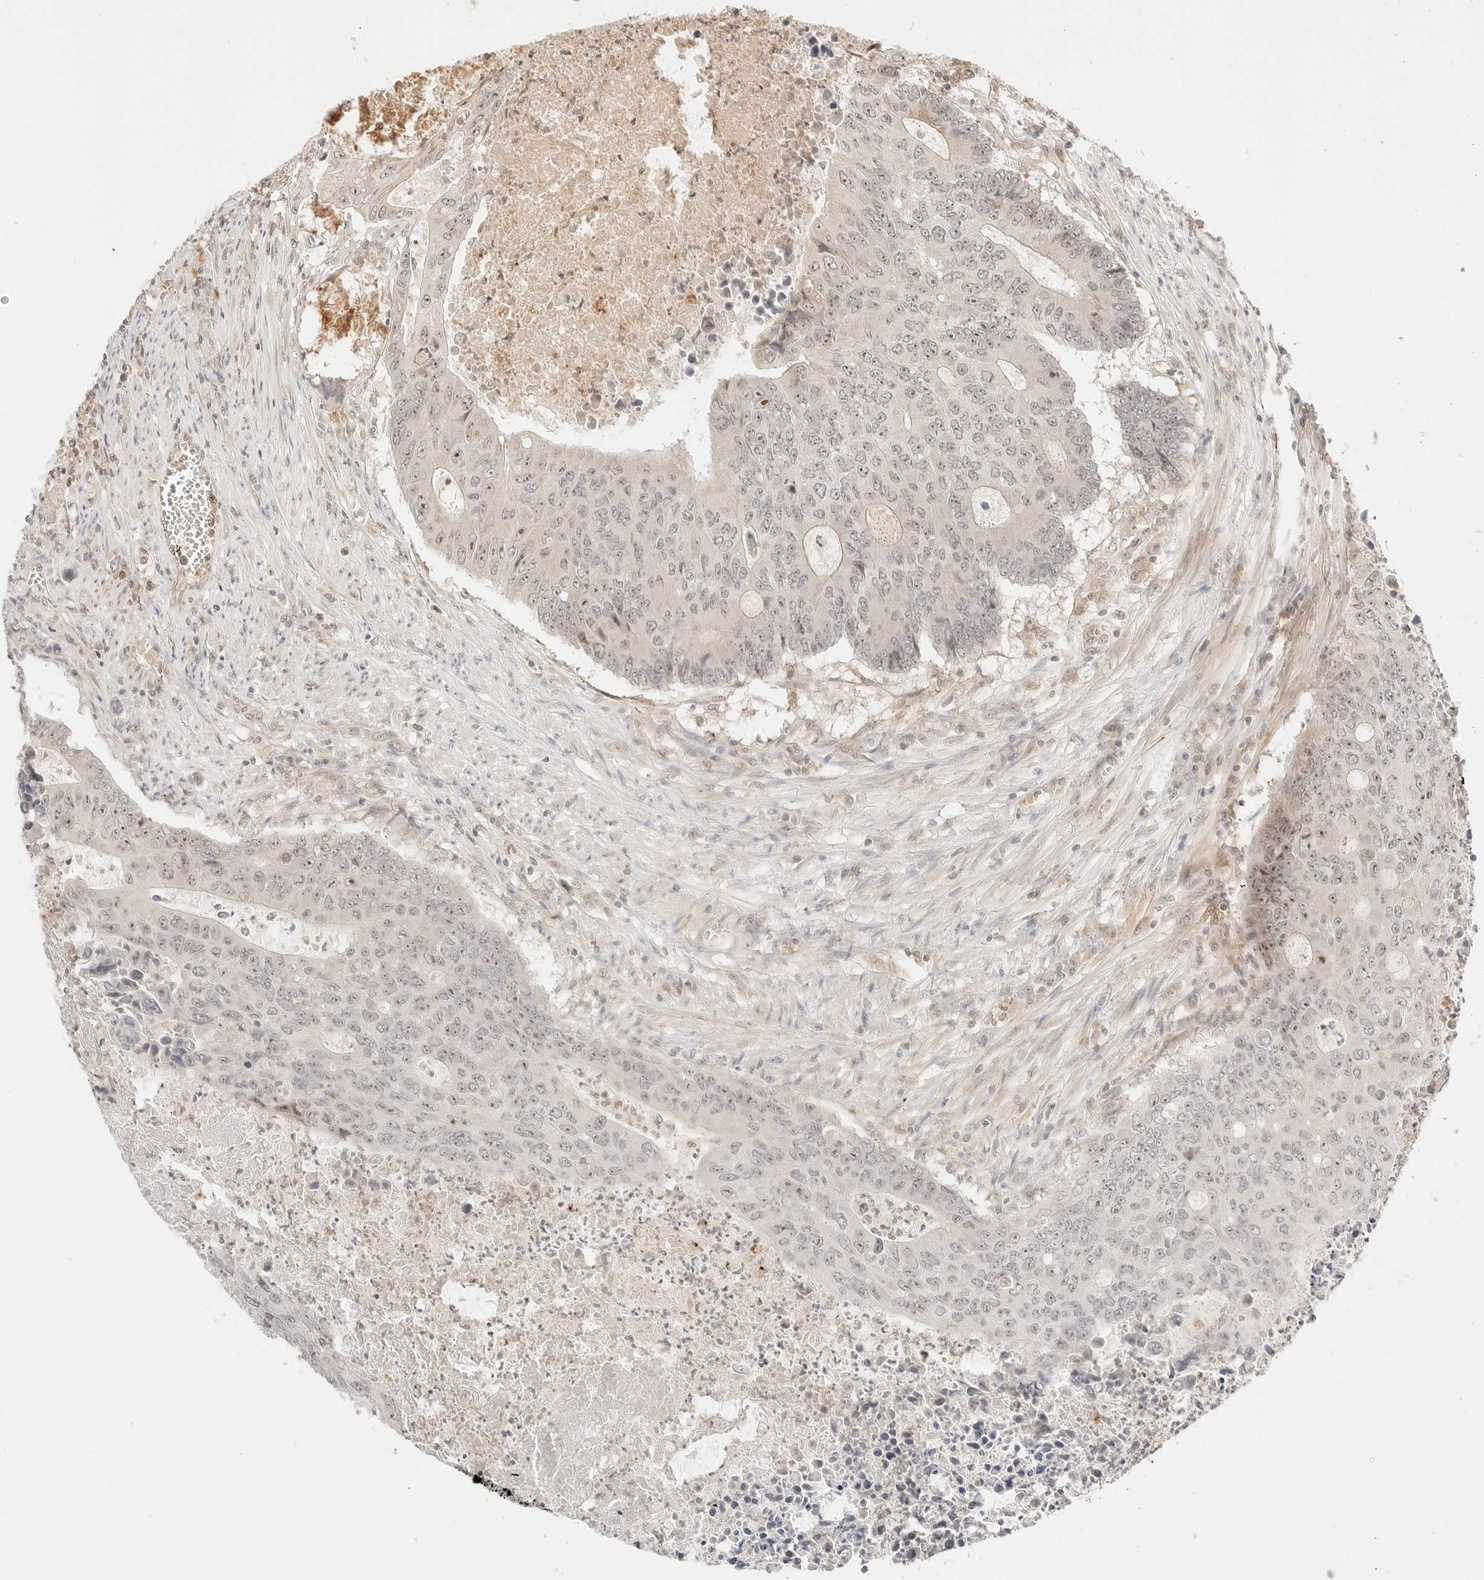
{"staining": {"intensity": "weak", "quantity": ">75%", "location": "nuclear"}, "tissue": "colorectal cancer", "cell_type": "Tumor cells", "image_type": "cancer", "snomed": [{"axis": "morphology", "description": "Adenocarcinoma, NOS"}, {"axis": "topography", "description": "Colon"}], "caption": "Protein analysis of colorectal adenocarcinoma tissue shows weak nuclear positivity in approximately >75% of tumor cells.", "gene": "RPS6KL1", "patient": {"sex": "male", "age": 87}}